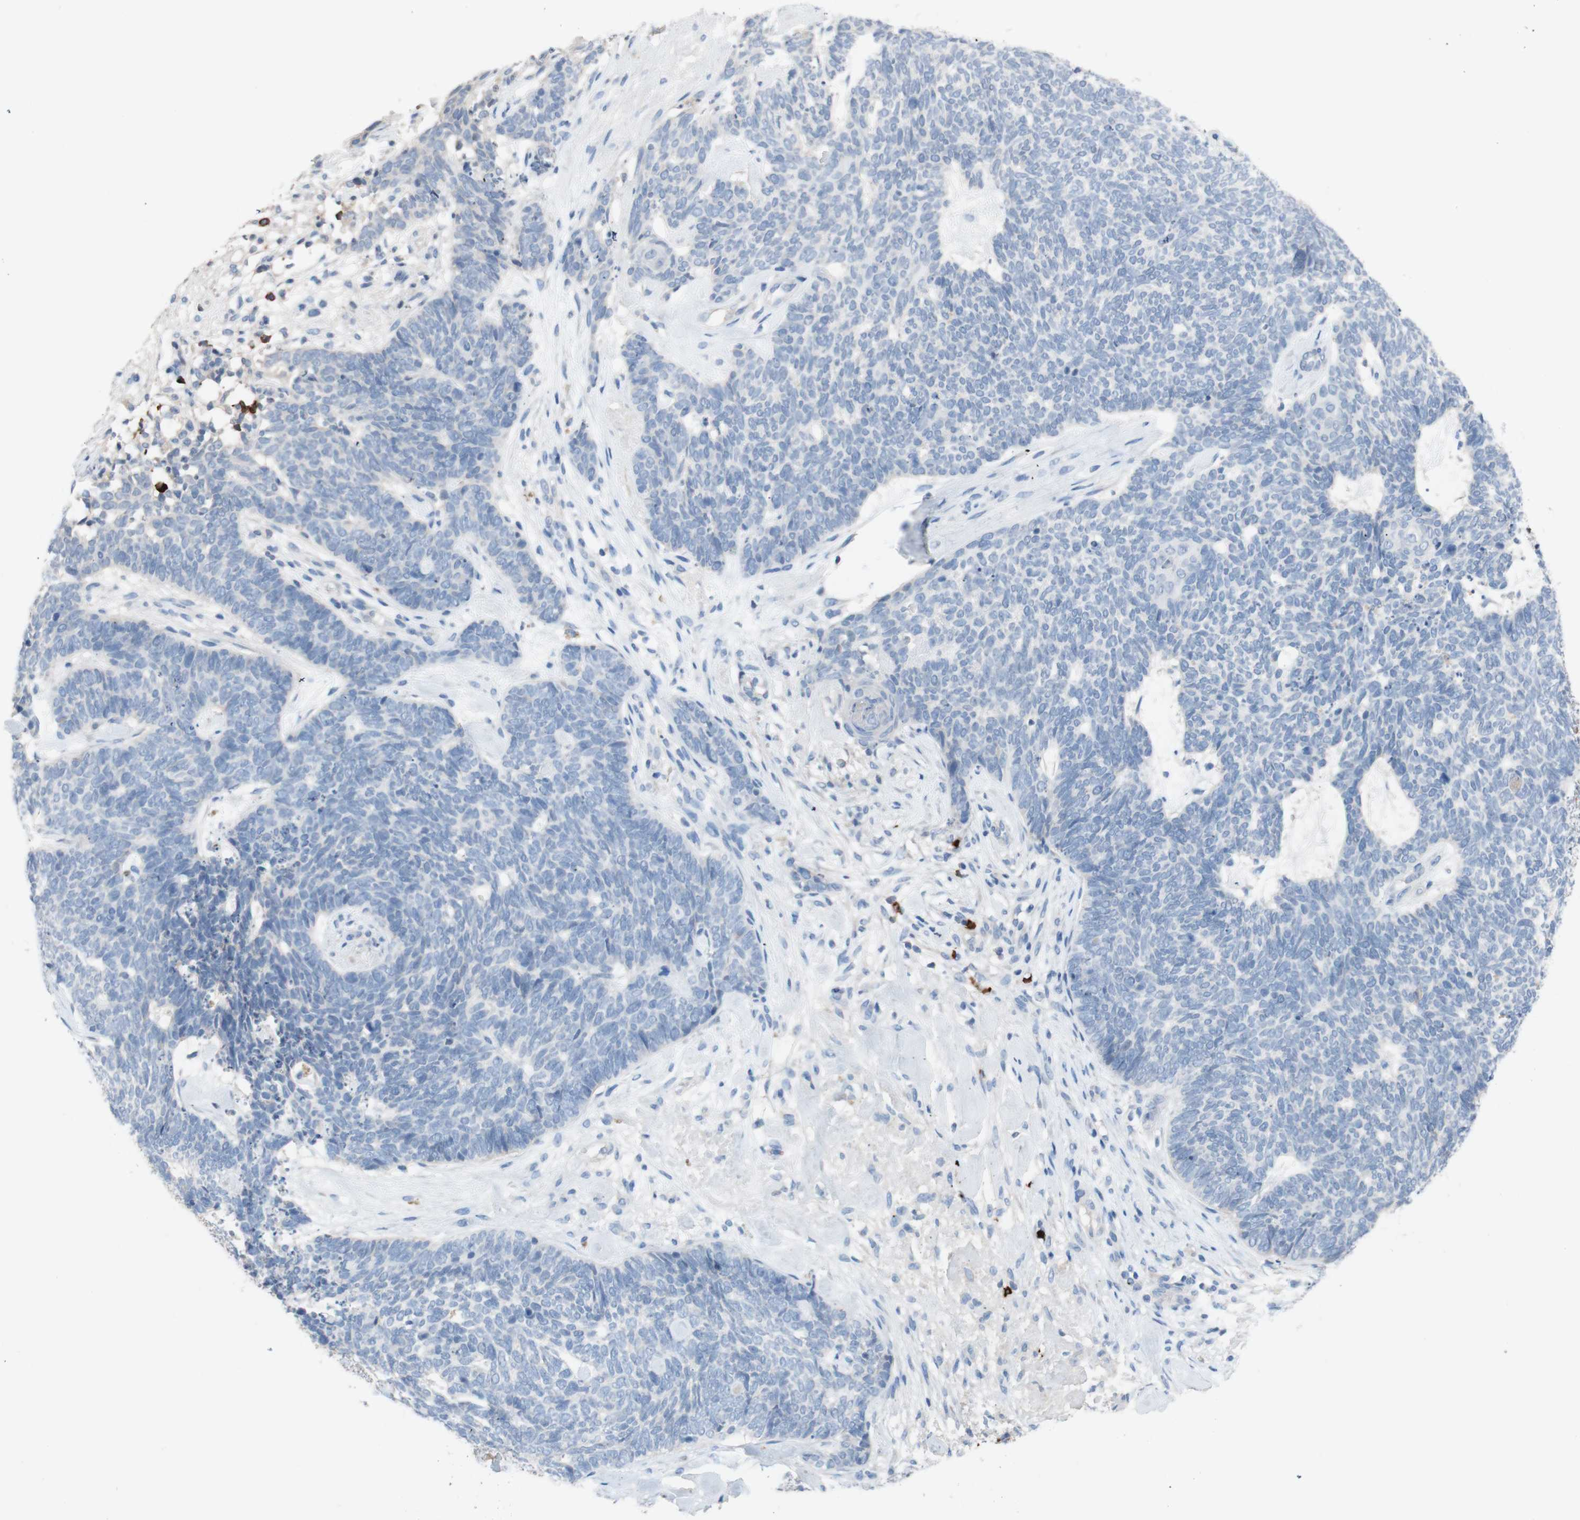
{"staining": {"intensity": "negative", "quantity": "none", "location": "none"}, "tissue": "skin cancer", "cell_type": "Tumor cells", "image_type": "cancer", "snomed": [{"axis": "morphology", "description": "Basal cell carcinoma"}, {"axis": "topography", "description": "Skin"}], "caption": "Immunohistochemistry (IHC) photomicrograph of skin cancer (basal cell carcinoma) stained for a protein (brown), which shows no staining in tumor cells.", "gene": "PACSIN1", "patient": {"sex": "female", "age": 84}}